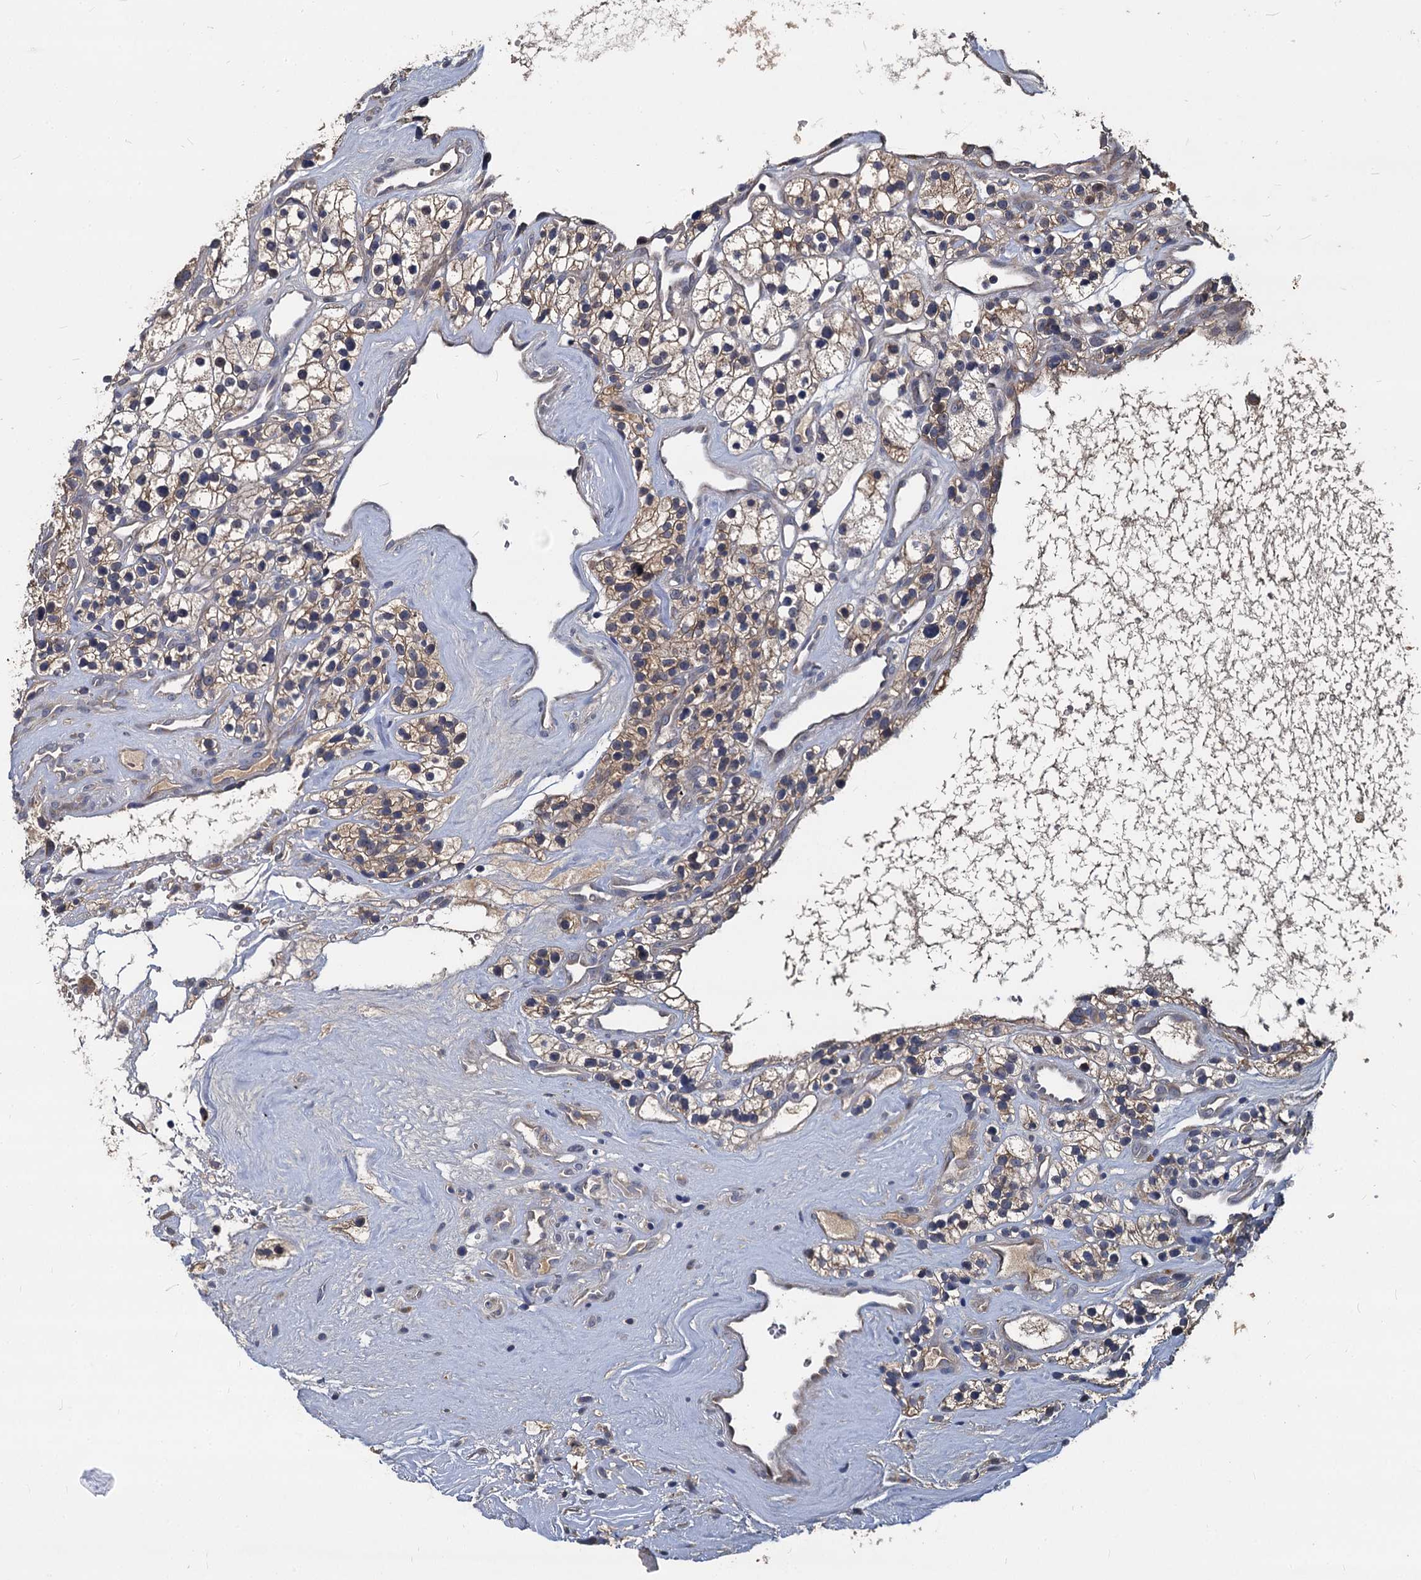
{"staining": {"intensity": "weak", "quantity": ">75%", "location": "cytoplasmic/membranous"}, "tissue": "renal cancer", "cell_type": "Tumor cells", "image_type": "cancer", "snomed": [{"axis": "morphology", "description": "Adenocarcinoma, NOS"}, {"axis": "topography", "description": "Kidney"}], "caption": "The micrograph displays staining of renal cancer (adenocarcinoma), revealing weak cytoplasmic/membranous protein positivity (brown color) within tumor cells. (Stains: DAB in brown, nuclei in blue, Microscopy: brightfield microscopy at high magnification).", "gene": "CCDC184", "patient": {"sex": "female", "age": 57}}